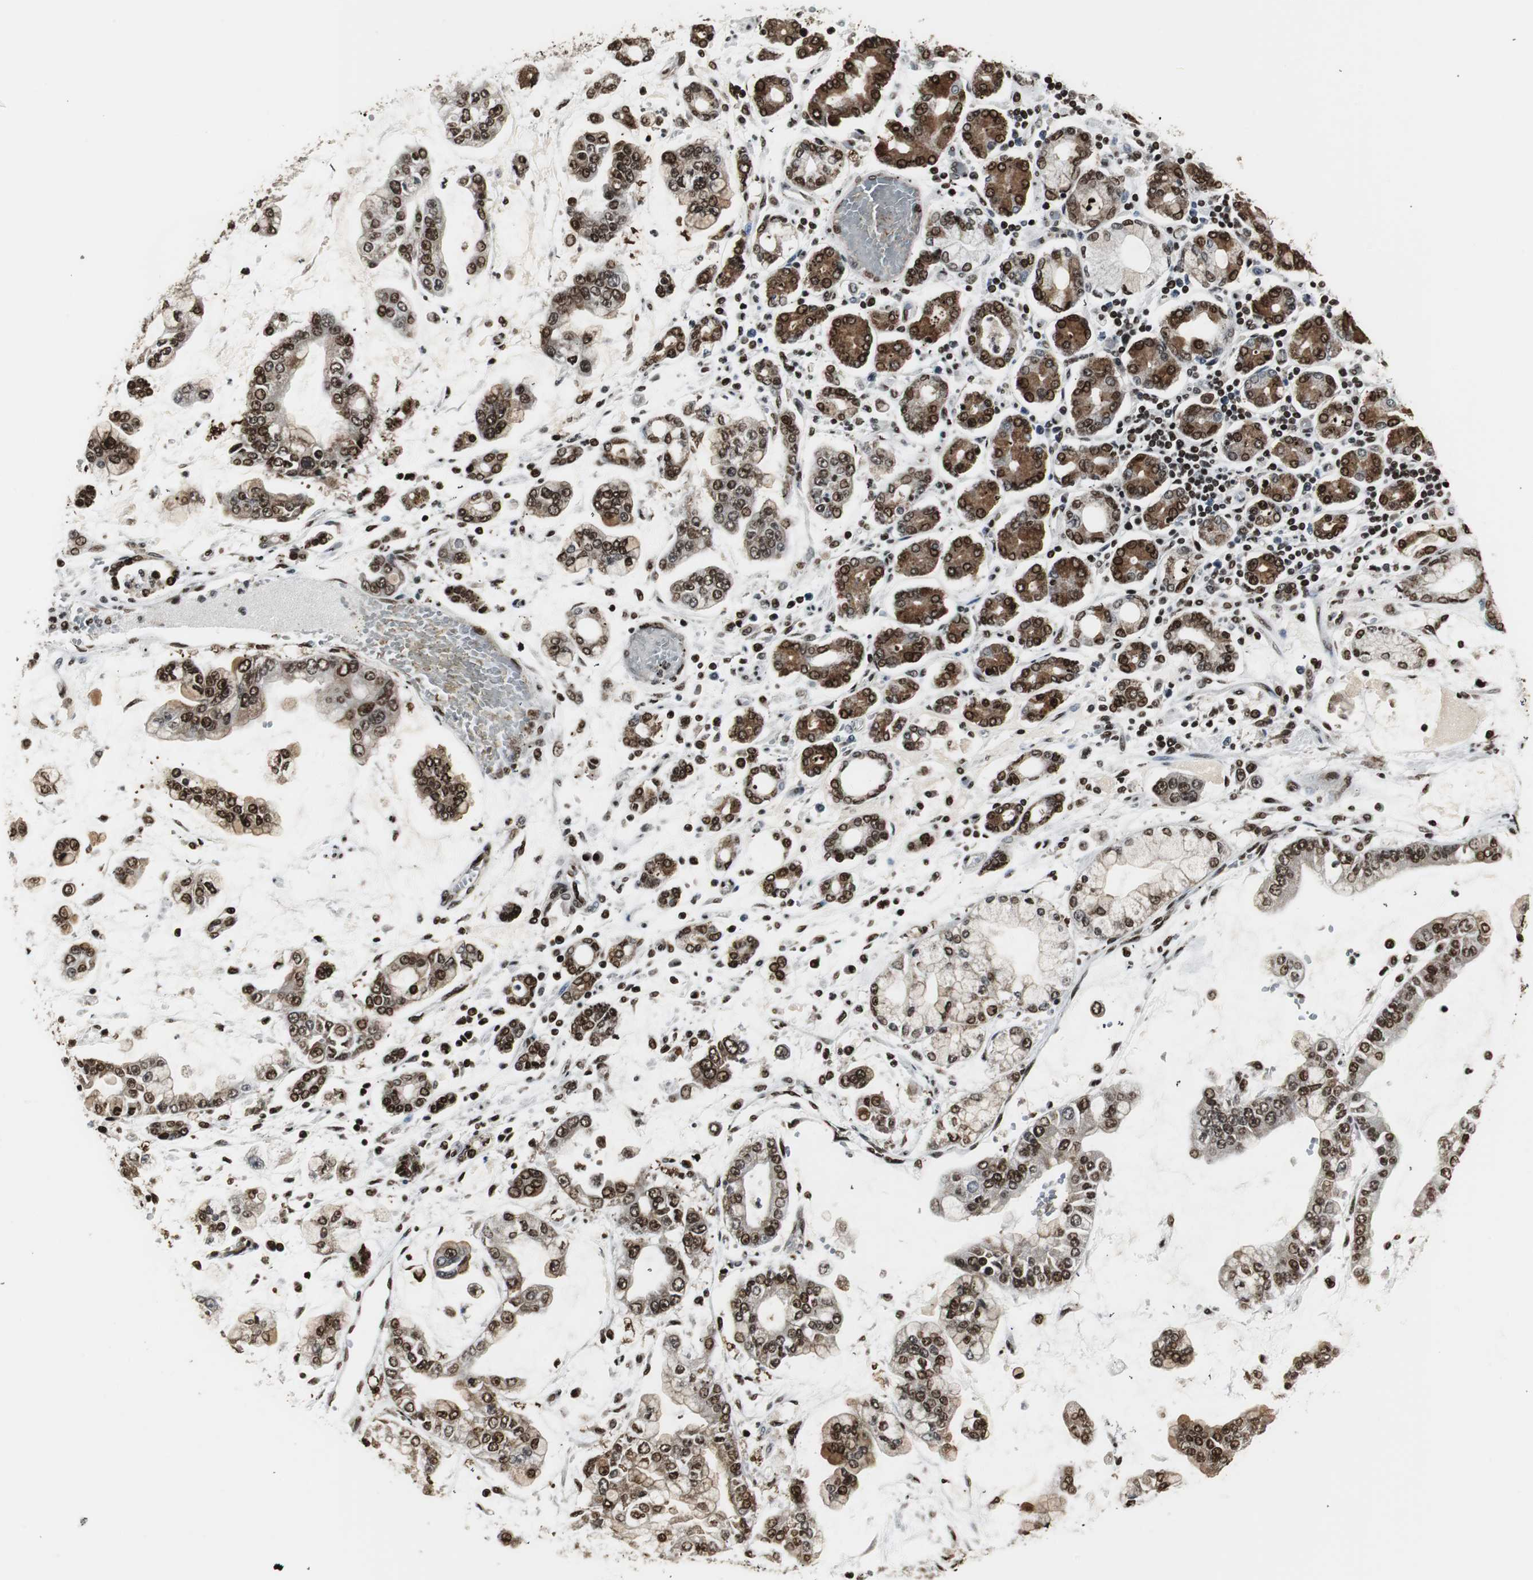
{"staining": {"intensity": "strong", "quantity": ">75%", "location": "cytoplasmic/membranous,nuclear"}, "tissue": "stomach cancer", "cell_type": "Tumor cells", "image_type": "cancer", "snomed": [{"axis": "morphology", "description": "Normal tissue, NOS"}, {"axis": "morphology", "description": "Adenocarcinoma, NOS"}, {"axis": "topography", "description": "Stomach, upper"}, {"axis": "topography", "description": "Stomach"}], "caption": "Immunohistochemical staining of stomach adenocarcinoma reveals strong cytoplasmic/membranous and nuclear protein expression in about >75% of tumor cells.", "gene": "PARN", "patient": {"sex": "male", "age": 76}}